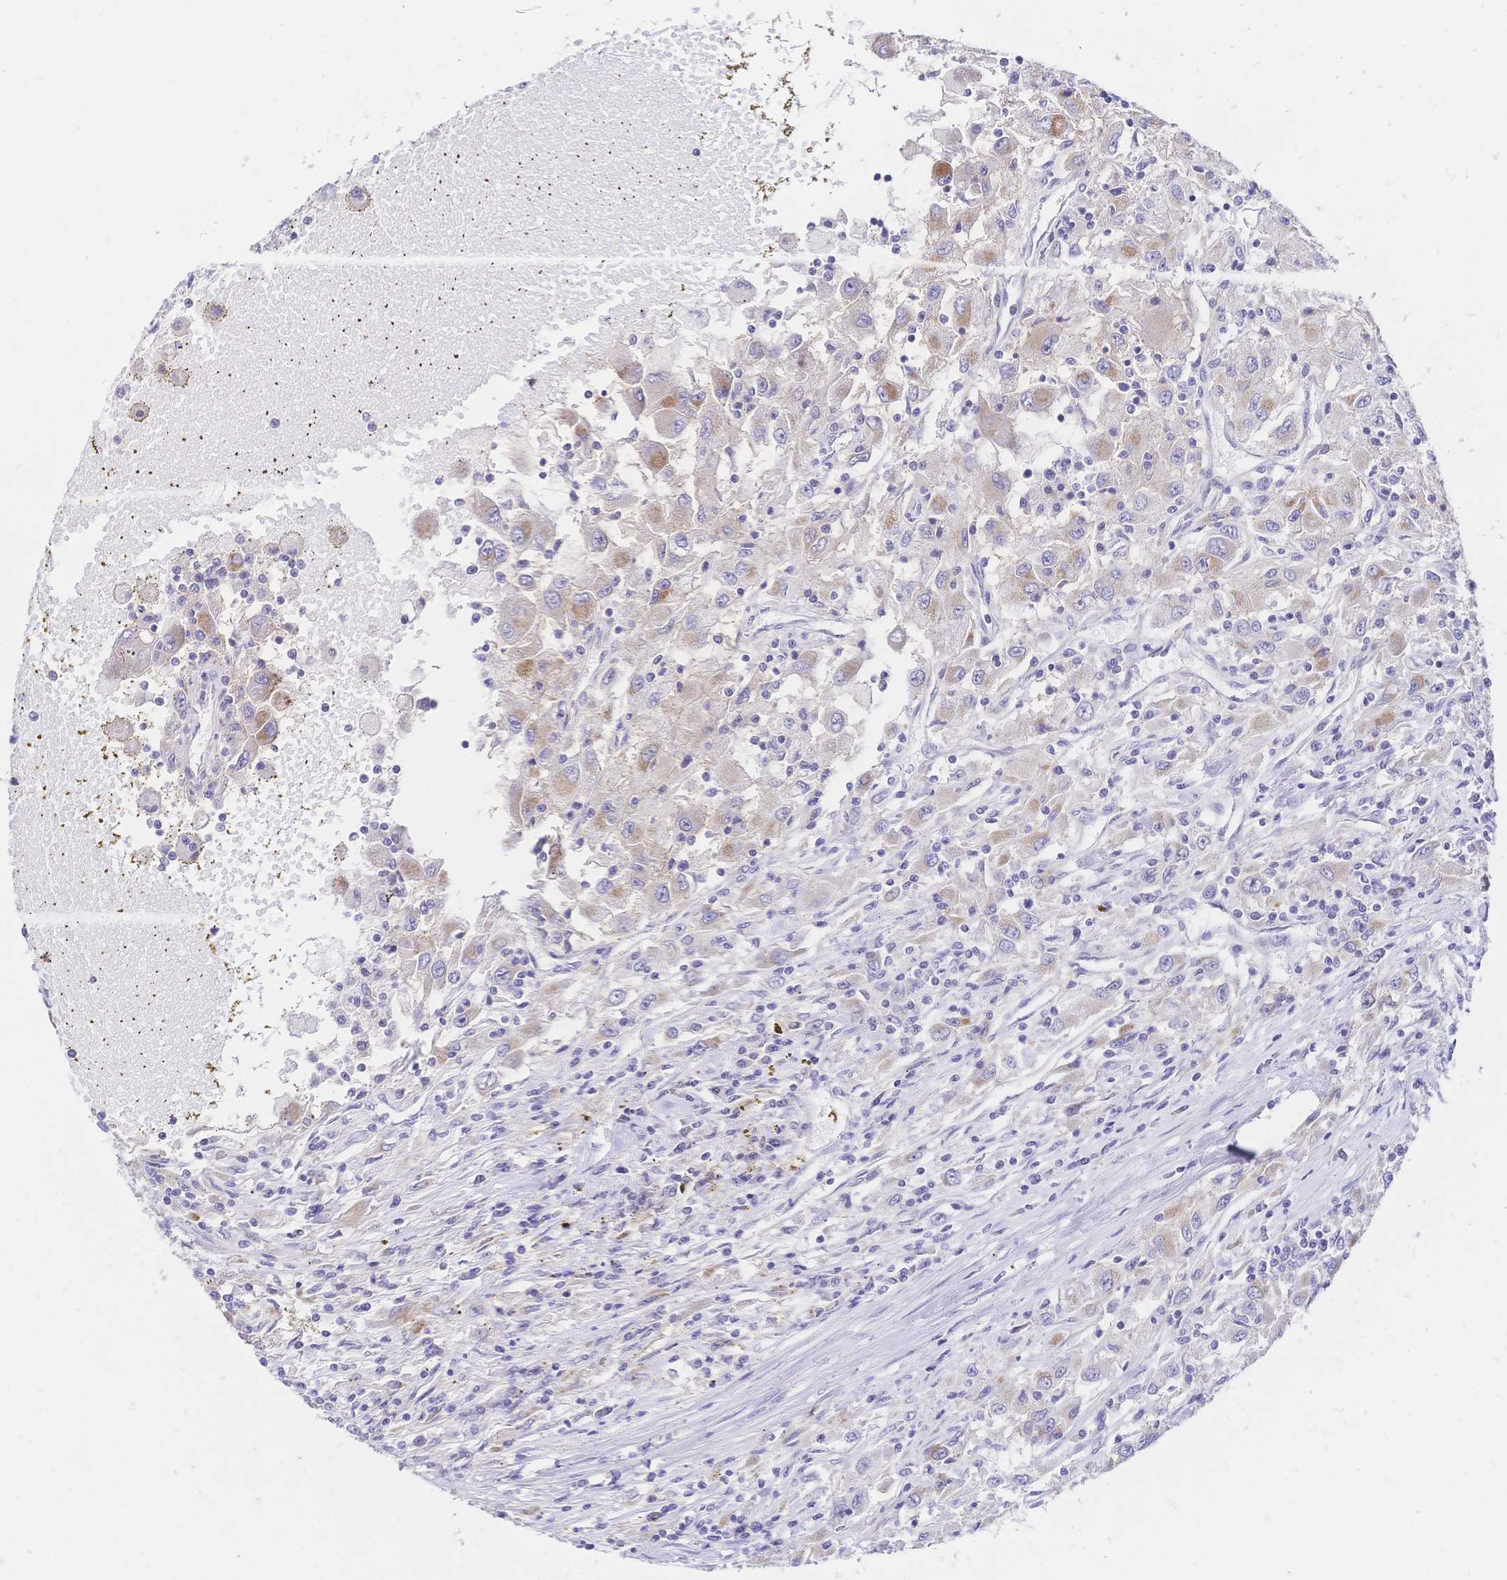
{"staining": {"intensity": "moderate", "quantity": "<25%", "location": "cytoplasmic/membranous"}, "tissue": "renal cancer", "cell_type": "Tumor cells", "image_type": "cancer", "snomed": [{"axis": "morphology", "description": "Adenocarcinoma, NOS"}, {"axis": "topography", "description": "Kidney"}], "caption": "Adenocarcinoma (renal) was stained to show a protein in brown. There is low levels of moderate cytoplasmic/membranous expression in approximately <25% of tumor cells.", "gene": "CLEC18B", "patient": {"sex": "female", "age": 67}}